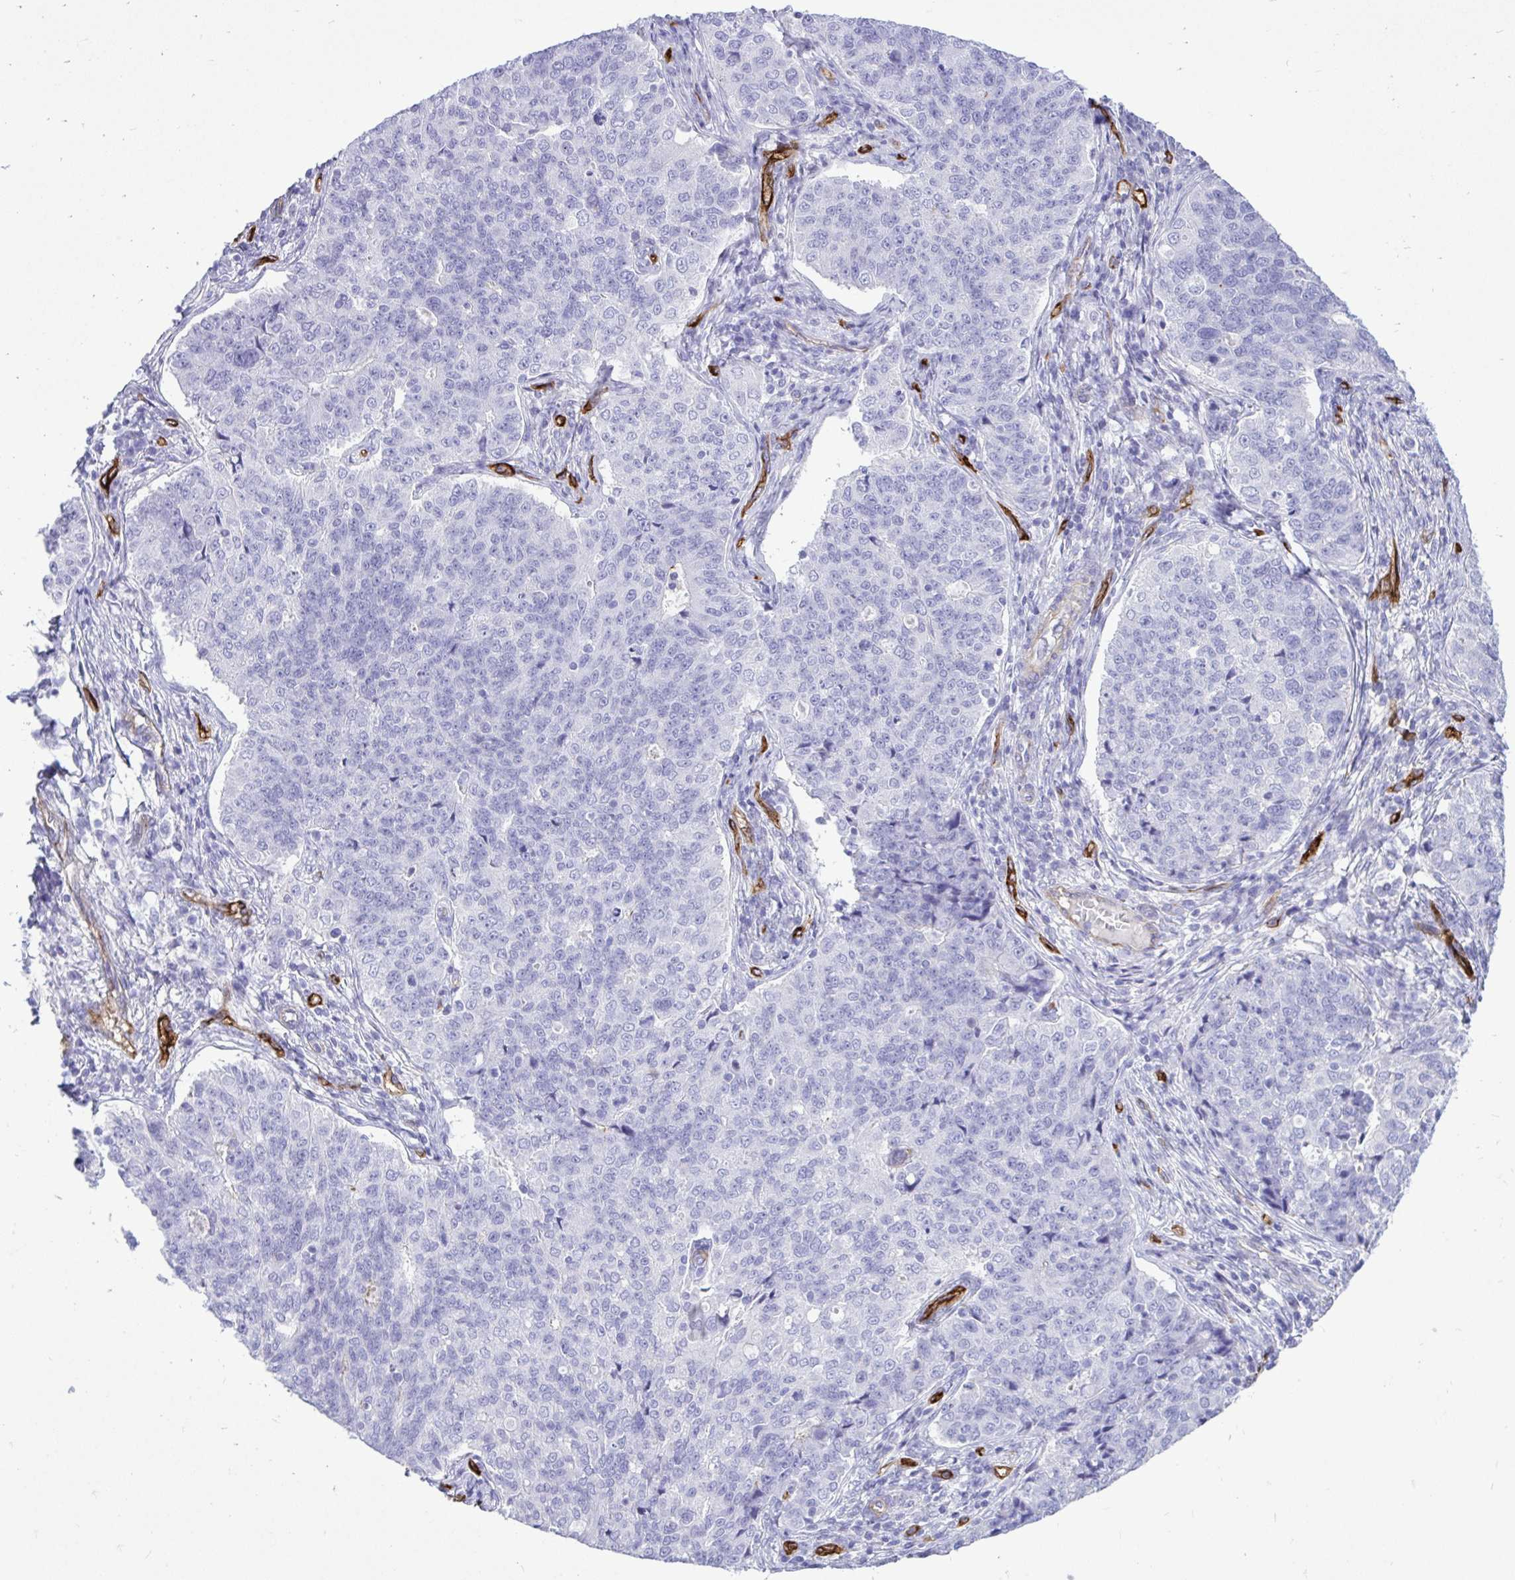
{"staining": {"intensity": "negative", "quantity": "none", "location": "none"}, "tissue": "endometrial cancer", "cell_type": "Tumor cells", "image_type": "cancer", "snomed": [{"axis": "morphology", "description": "Adenocarcinoma, NOS"}, {"axis": "topography", "description": "Endometrium"}], "caption": "Tumor cells are negative for brown protein staining in endometrial cancer (adenocarcinoma).", "gene": "ABCG2", "patient": {"sex": "female", "age": 43}}